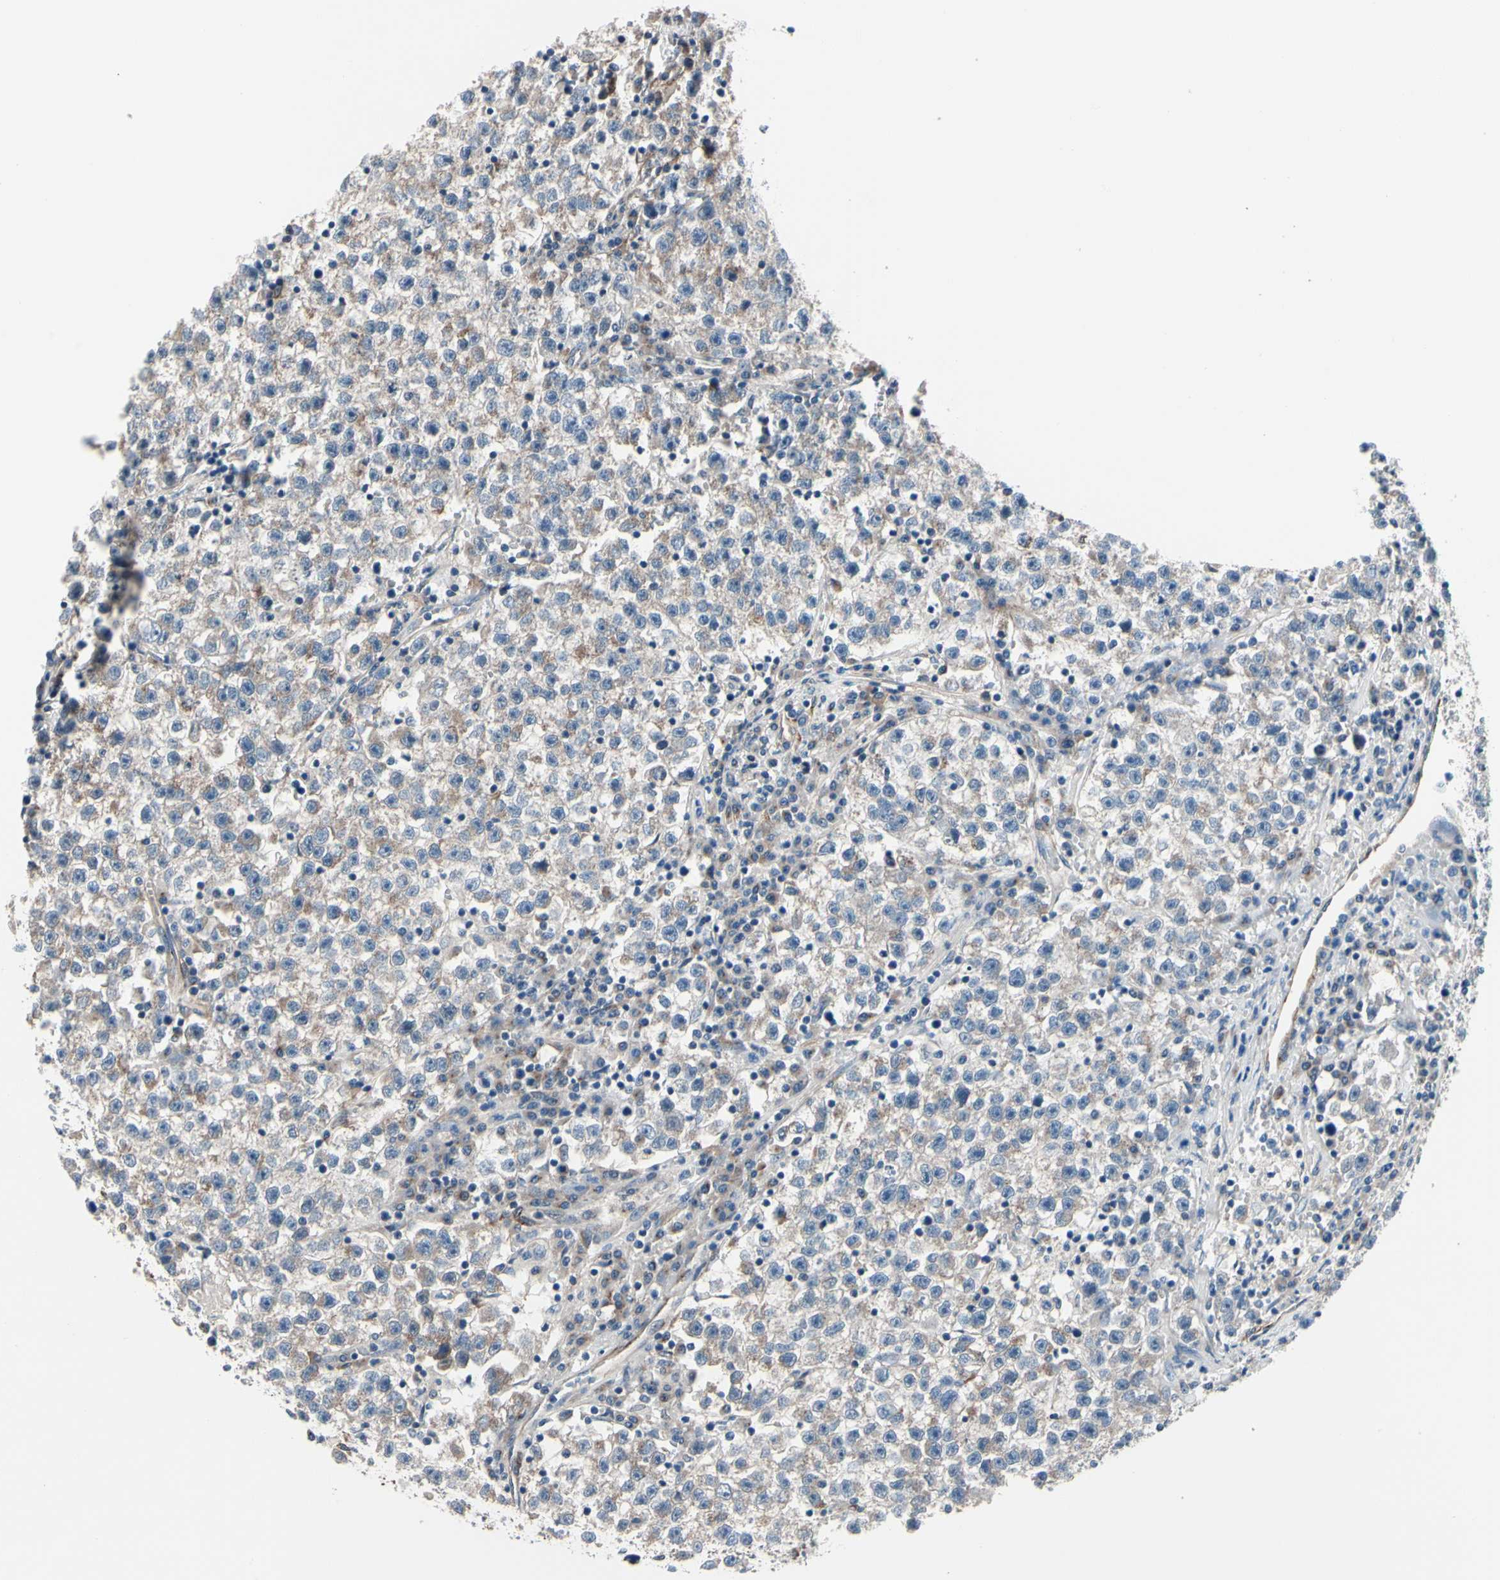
{"staining": {"intensity": "weak", "quantity": "<25%", "location": "cytoplasmic/membranous"}, "tissue": "testis cancer", "cell_type": "Tumor cells", "image_type": "cancer", "snomed": [{"axis": "morphology", "description": "Seminoma, NOS"}, {"axis": "topography", "description": "Testis"}], "caption": "The micrograph displays no significant expression in tumor cells of testis cancer.", "gene": "PRKAR2B", "patient": {"sex": "male", "age": 22}}